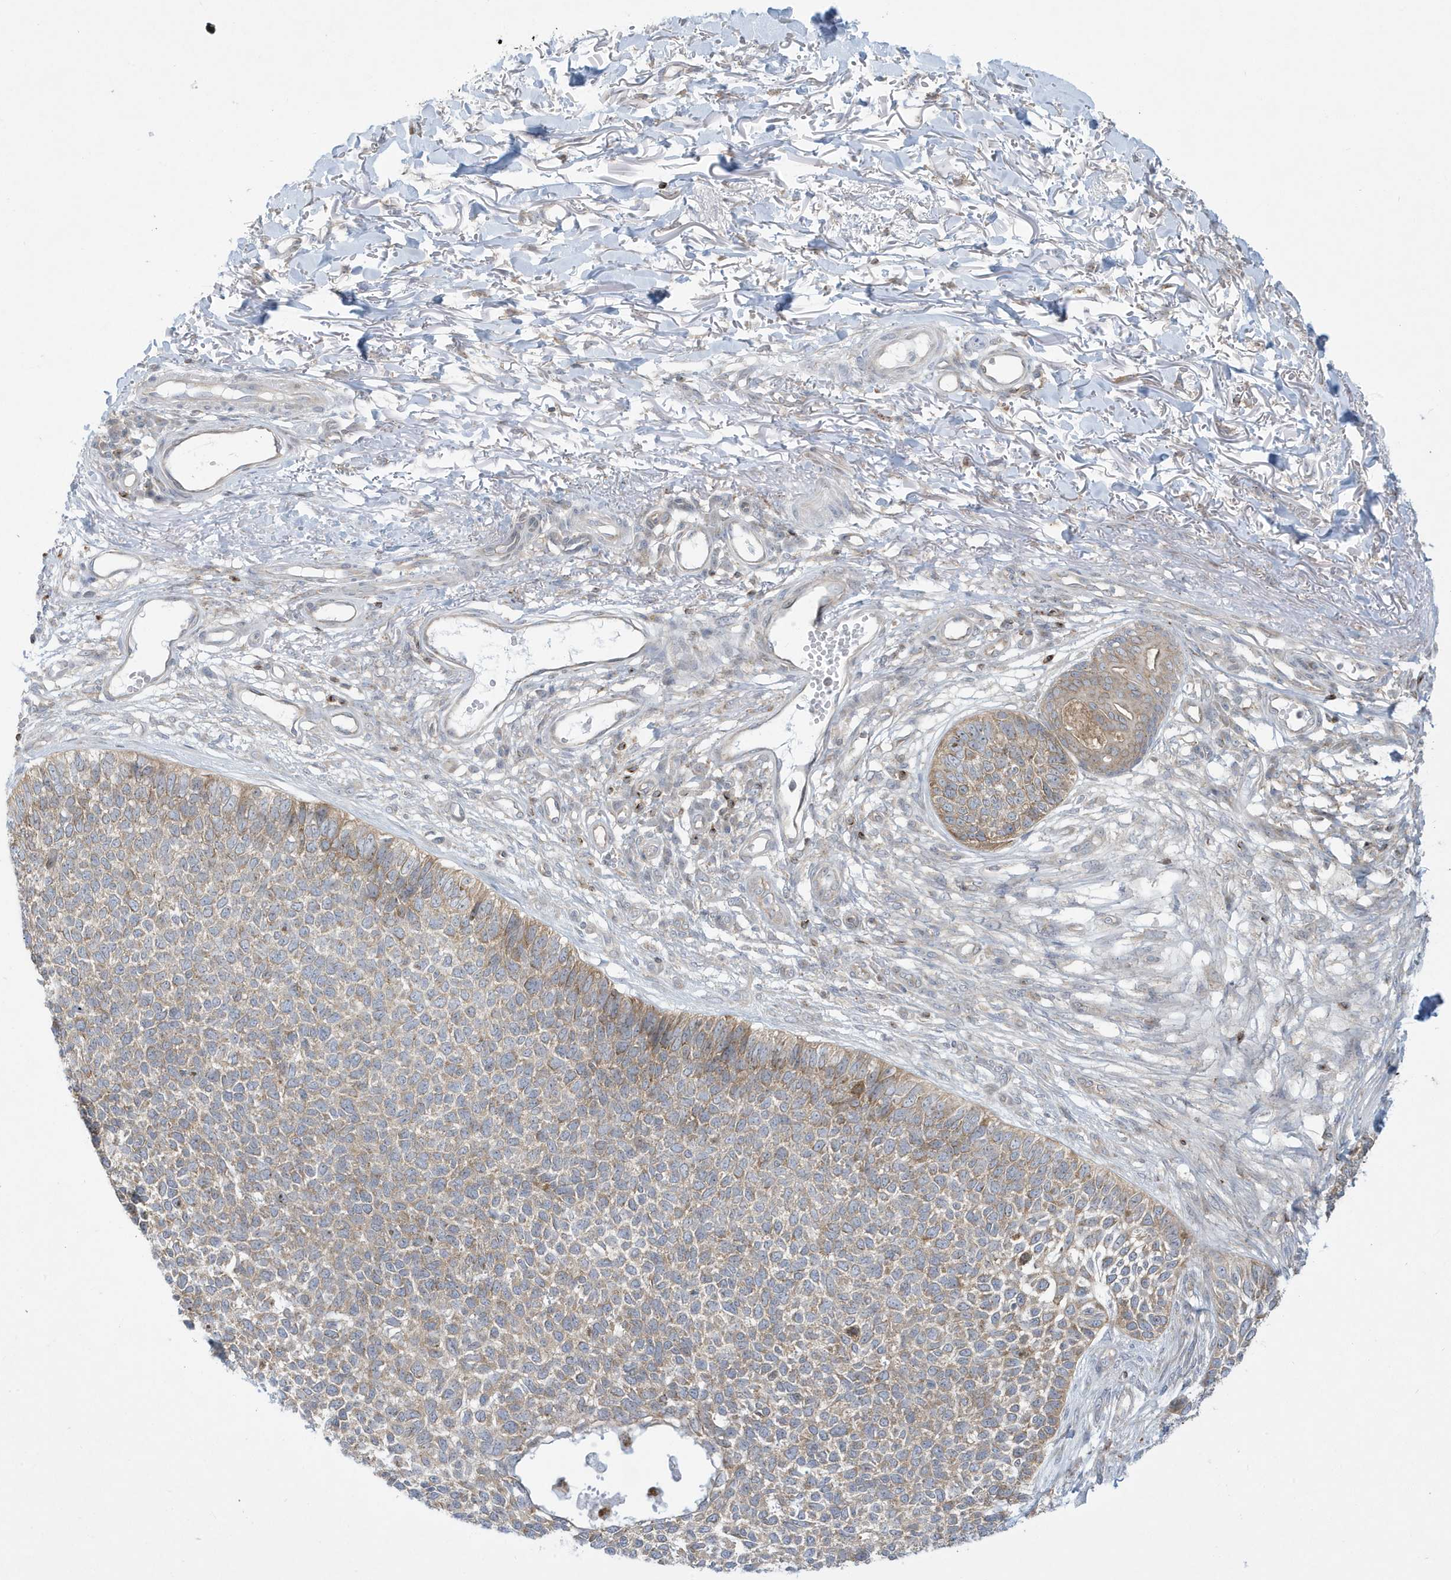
{"staining": {"intensity": "weak", "quantity": ">75%", "location": "cytoplasmic/membranous"}, "tissue": "skin cancer", "cell_type": "Tumor cells", "image_type": "cancer", "snomed": [{"axis": "morphology", "description": "Basal cell carcinoma"}, {"axis": "topography", "description": "Skin"}], "caption": "High-magnification brightfield microscopy of skin cancer stained with DAB (brown) and counterstained with hematoxylin (blue). tumor cells exhibit weak cytoplasmic/membranous staining is present in about>75% of cells.", "gene": "SLAMF9", "patient": {"sex": "female", "age": 84}}